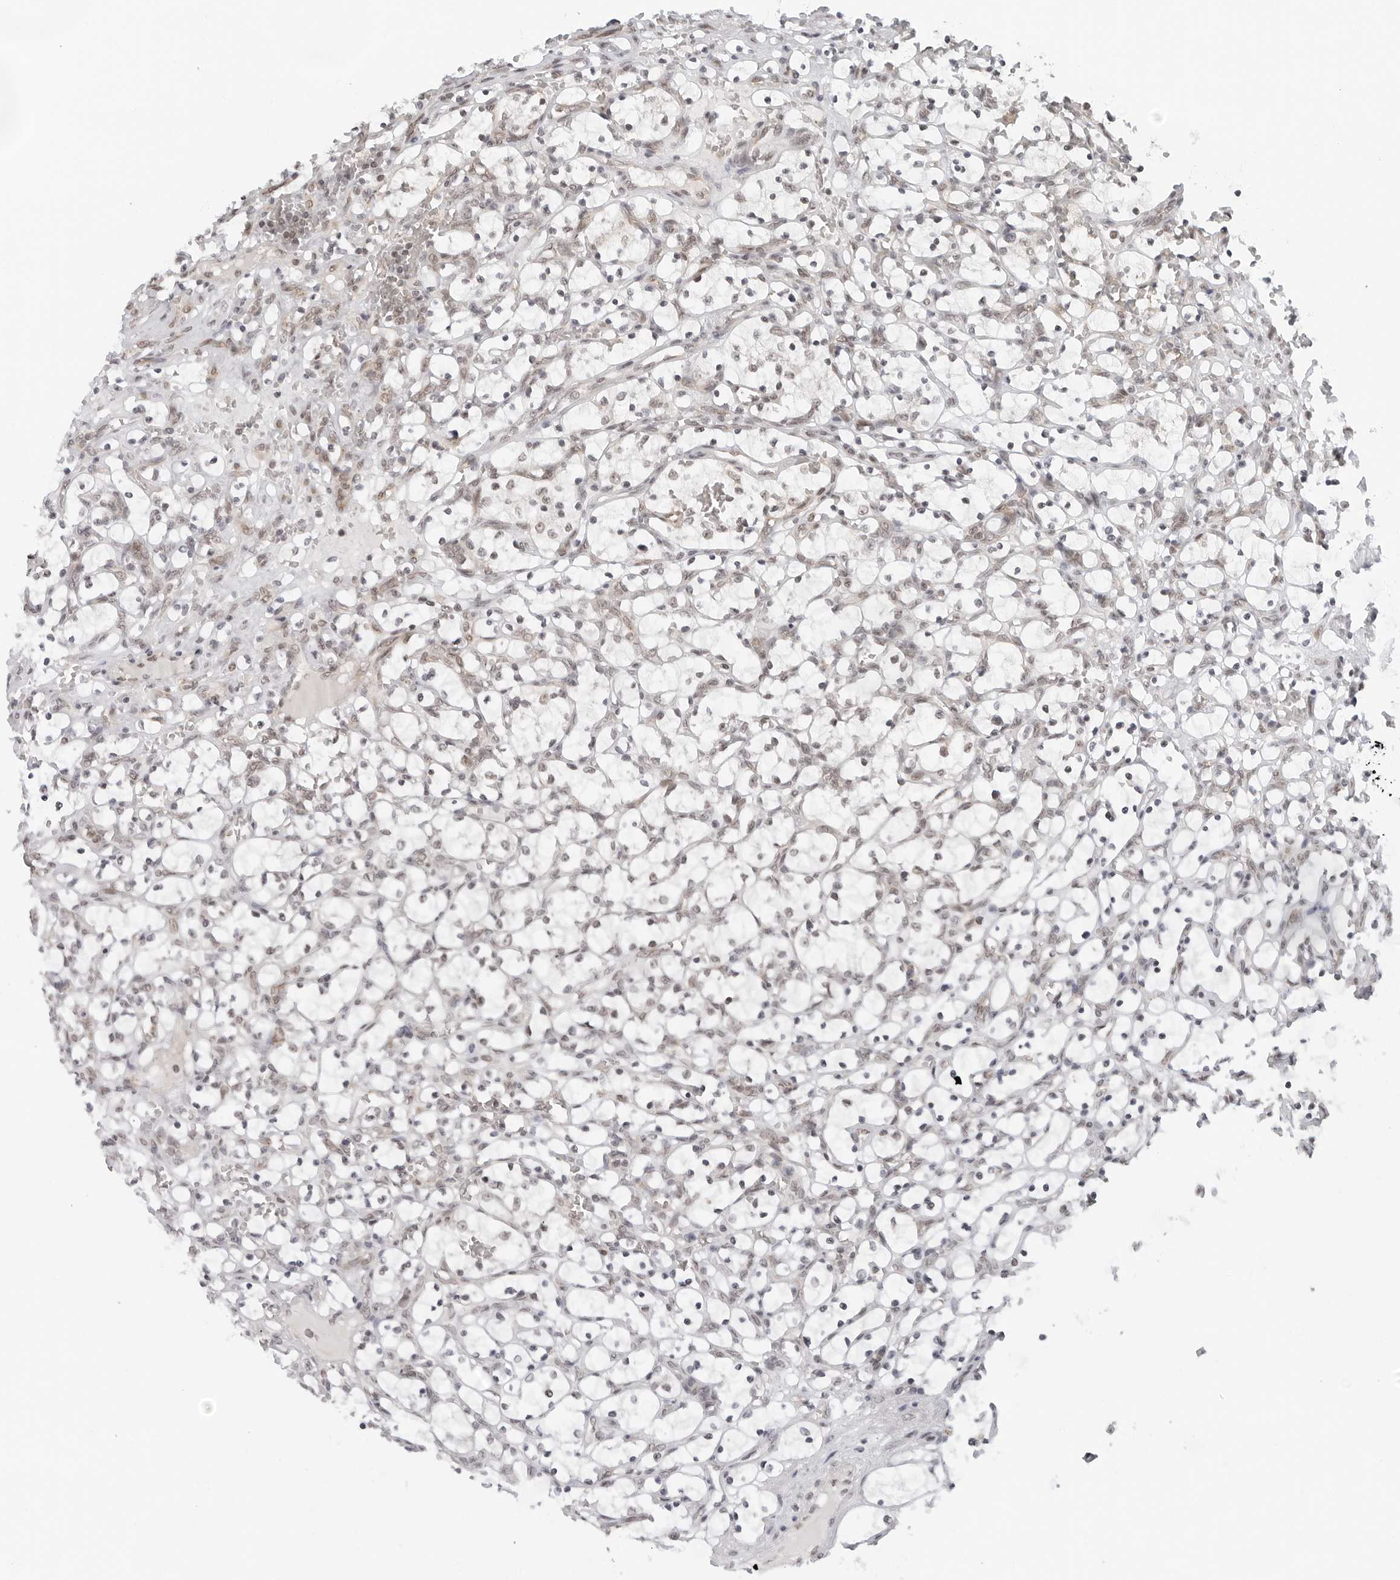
{"staining": {"intensity": "negative", "quantity": "none", "location": "none"}, "tissue": "renal cancer", "cell_type": "Tumor cells", "image_type": "cancer", "snomed": [{"axis": "morphology", "description": "Adenocarcinoma, NOS"}, {"axis": "topography", "description": "Kidney"}], "caption": "Immunohistochemistry photomicrograph of neoplastic tissue: renal adenocarcinoma stained with DAB (3,3'-diaminobenzidine) exhibits no significant protein staining in tumor cells. (DAB immunohistochemistry (IHC) with hematoxylin counter stain).", "gene": "TOX4", "patient": {"sex": "female", "age": 69}}